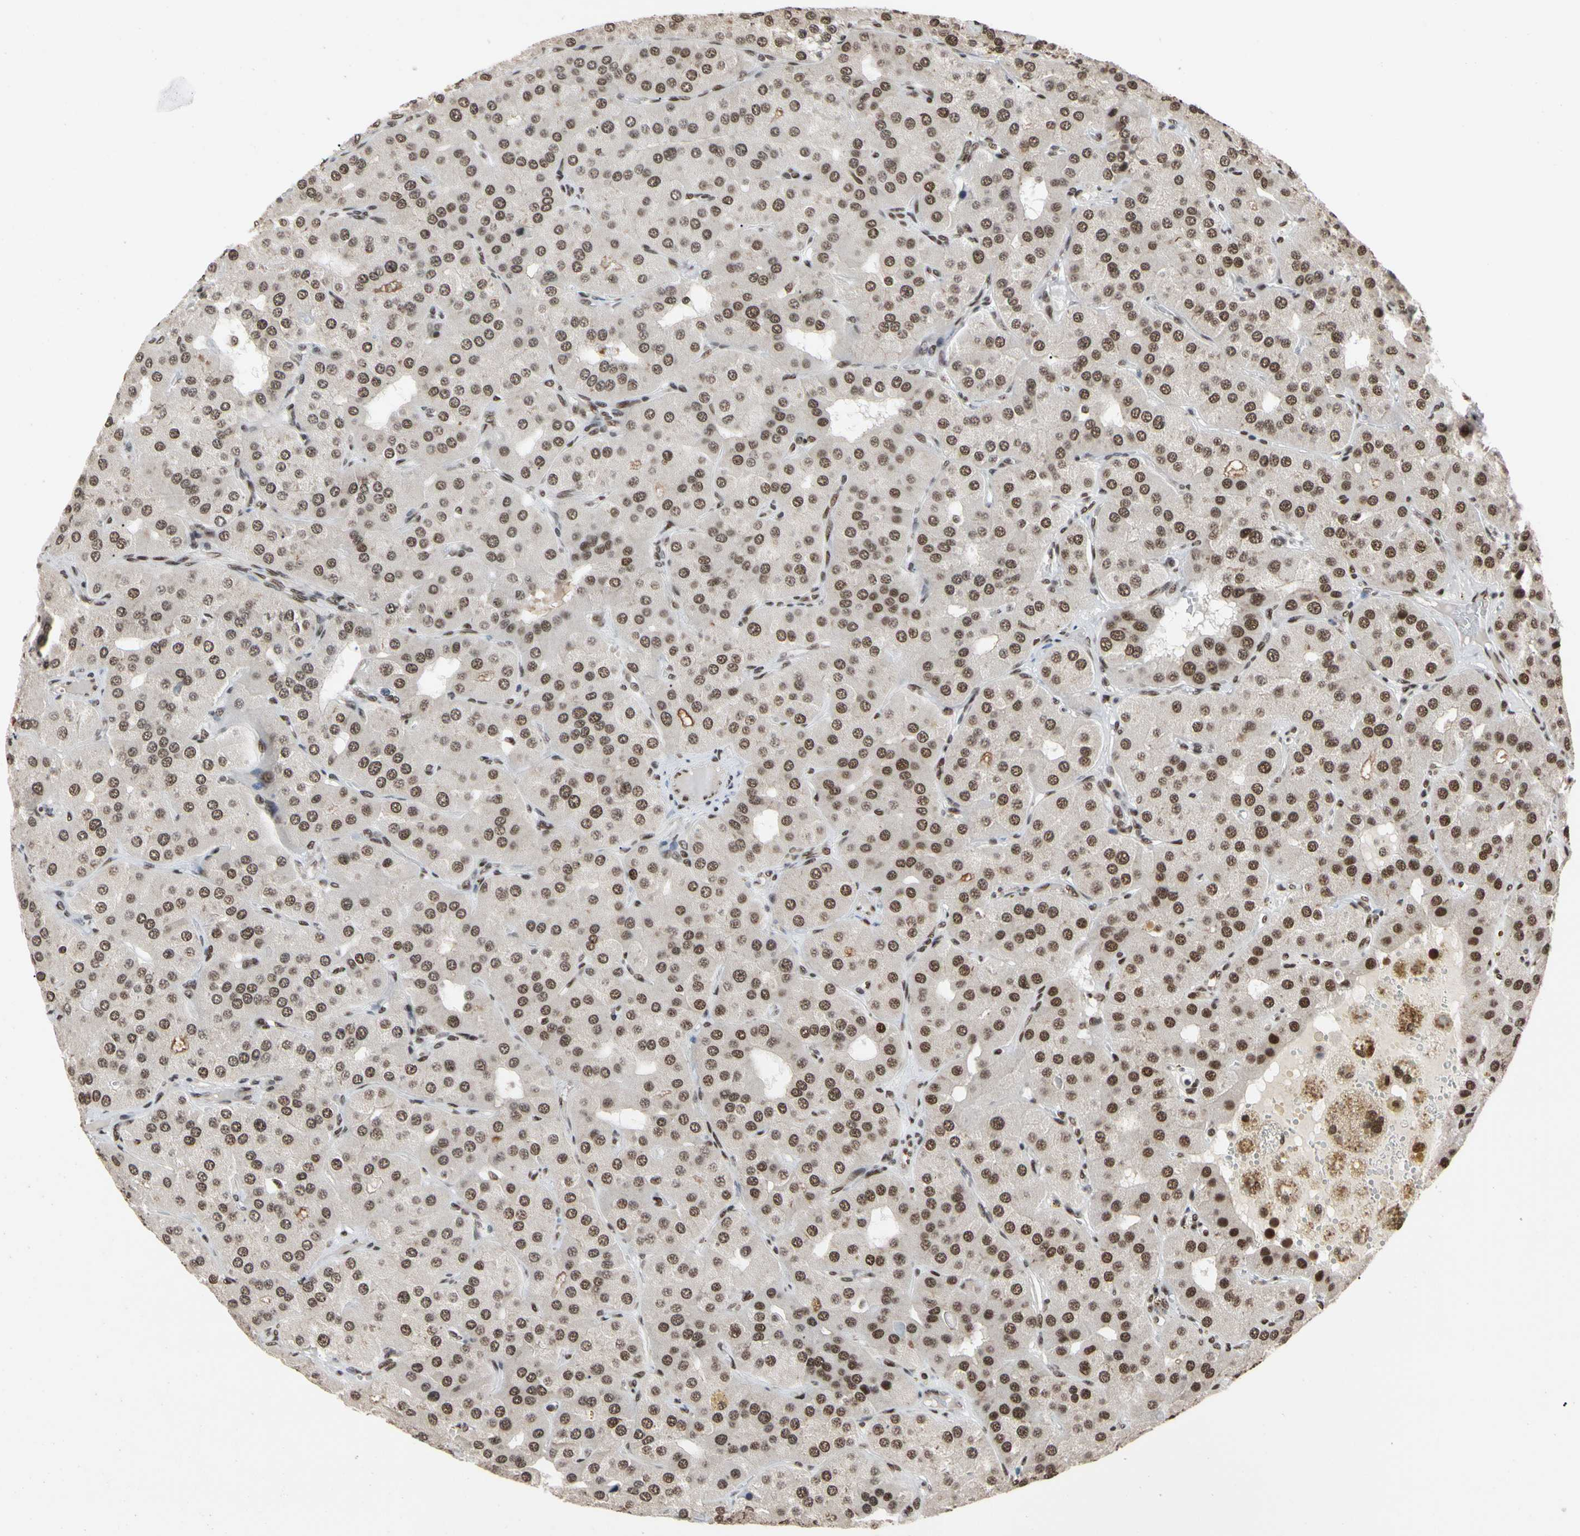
{"staining": {"intensity": "strong", "quantity": ">75%", "location": "cytoplasmic/membranous,nuclear"}, "tissue": "parathyroid gland", "cell_type": "Glandular cells", "image_type": "normal", "snomed": [{"axis": "morphology", "description": "Normal tissue, NOS"}, {"axis": "morphology", "description": "Adenoma, NOS"}, {"axis": "topography", "description": "Parathyroid gland"}], "caption": "A brown stain highlights strong cytoplasmic/membranous,nuclear expression of a protein in glandular cells of benign parathyroid gland.", "gene": "FAM98B", "patient": {"sex": "female", "age": 86}}